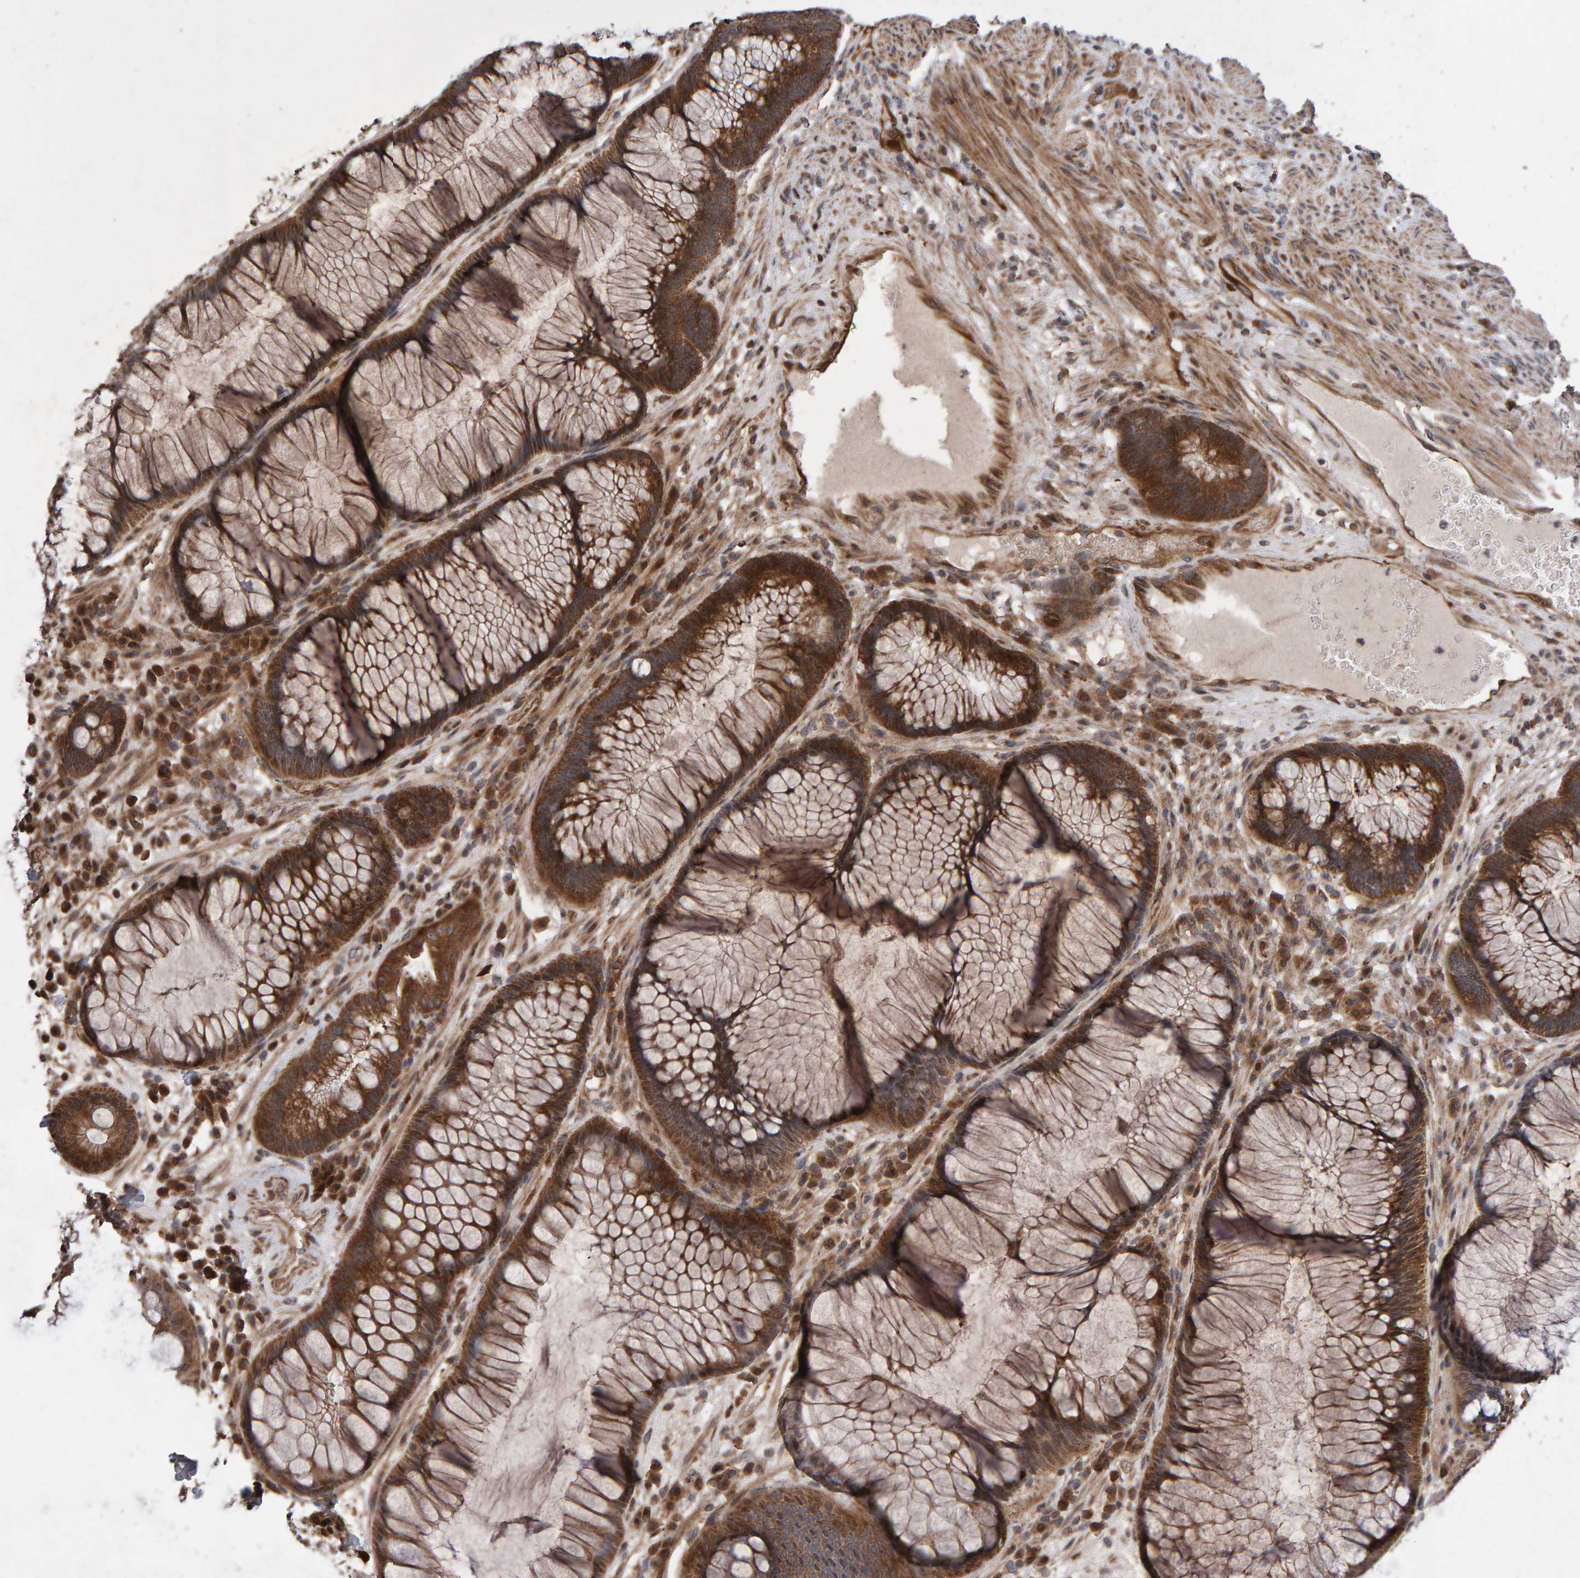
{"staining": {"intensity": "strong", "quantity": ">75%", "location": "cytoplasmic/membranous"}, "tissue": "rectum", "cell_type": "Glandular cells", "image_type": "normal", "snomed": [{"axis": "morphology", "description": "Normal tissue, NOS"}, {"axis": "topography", "description": "Rectum"}], "caption": "The micrograph displays staining of unremarkable rectum, revealing strong cytoplasmic/membranous protein staining (brown color) within glandular cells. (brown staining indicates protein expression, while blue staining denotes nuclei).", "gene": "OSBP2", "patient": {"sex": "male", "age": 51}}